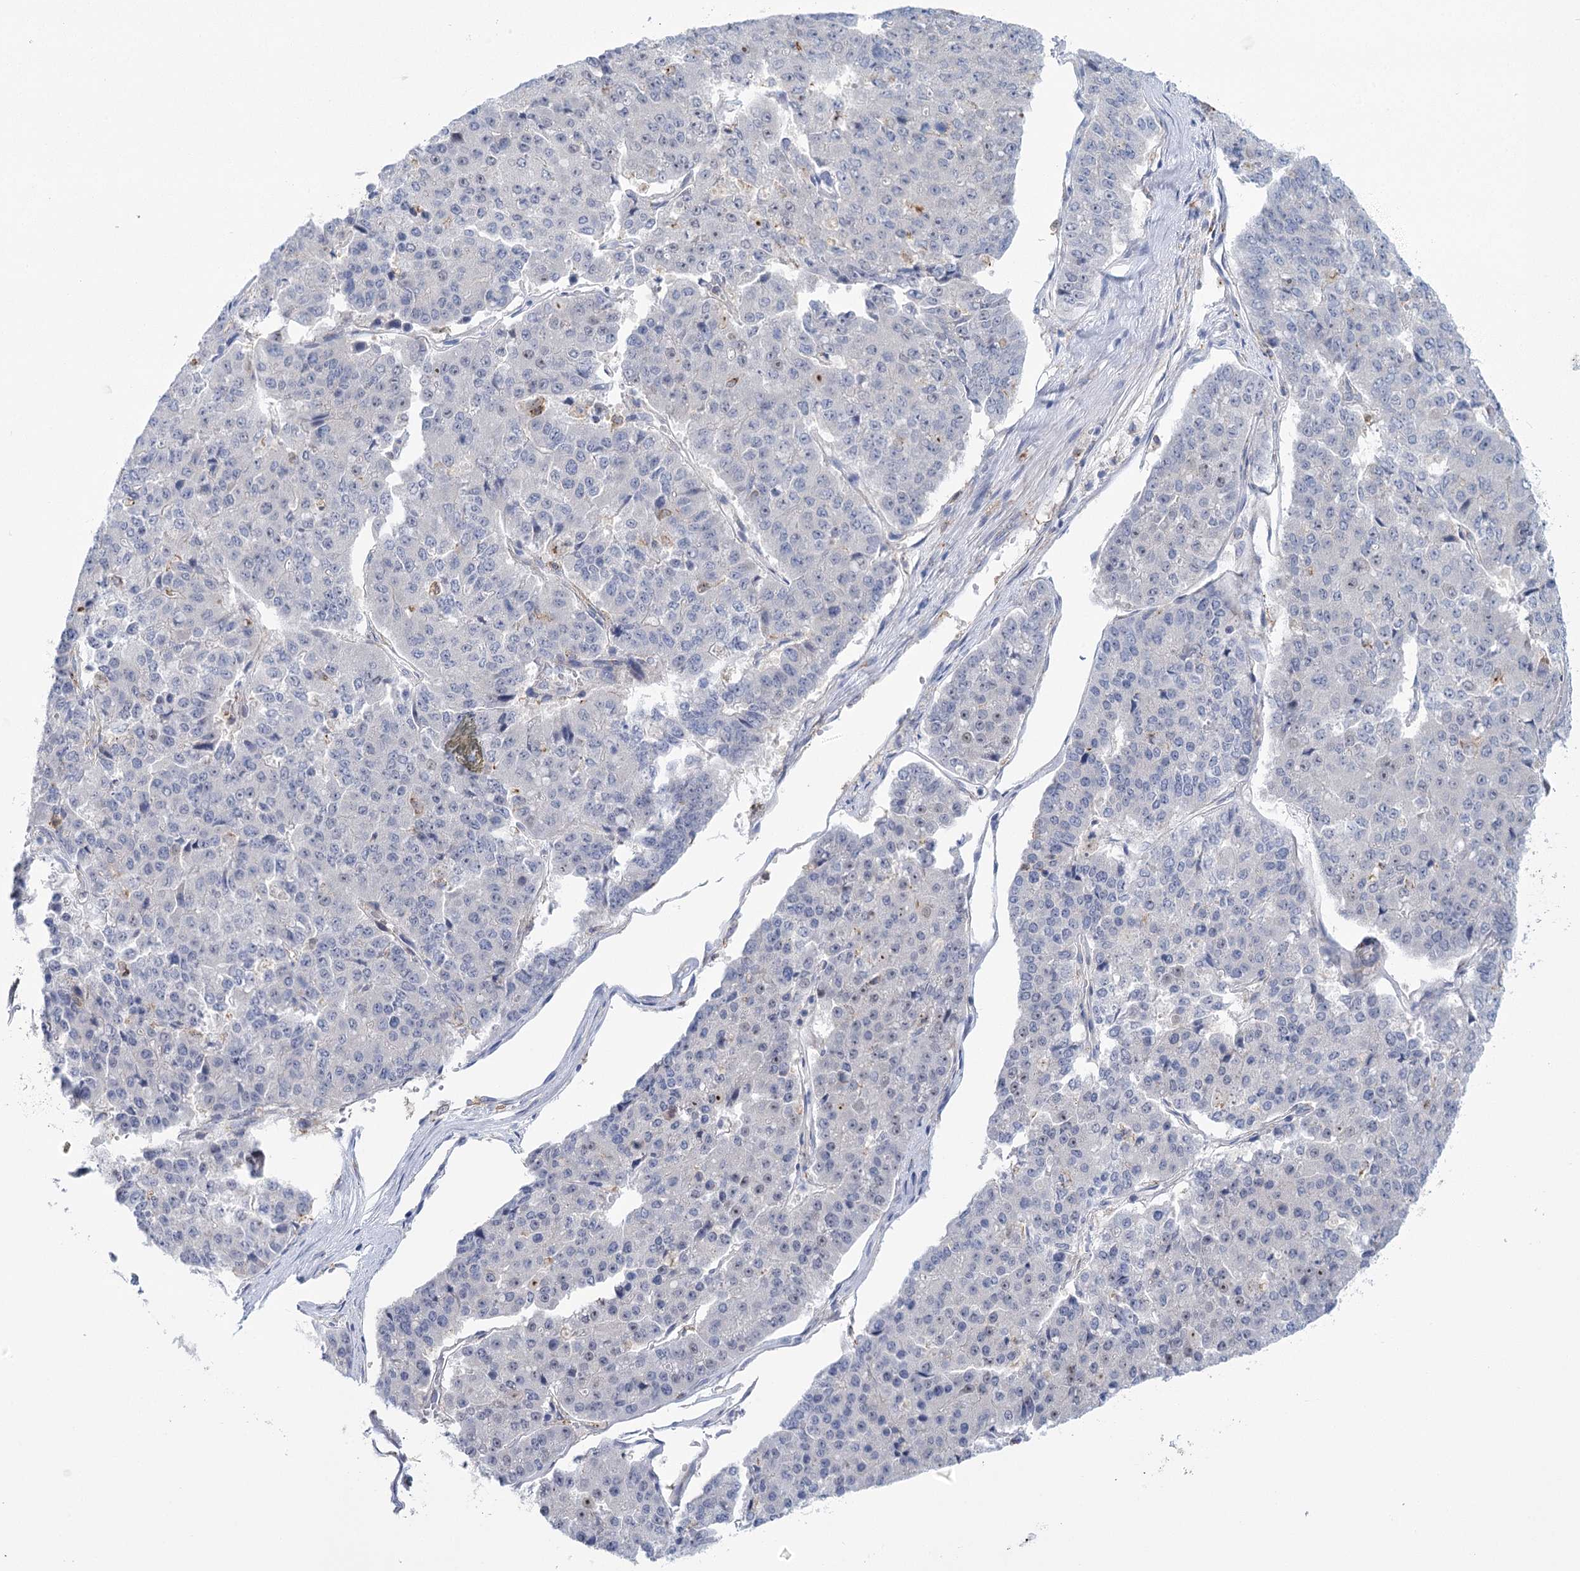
{"staining": {"intensity": "negative", "quantity": "none", "location": "none"}, "tissue": "pancreatic cancer", "cell_type": "Tumor cells", "image_type": "cancer", "snomed": [{"axis": "morphology", "description": "Adenocarcinoma, NOS"}, {"axis": "topography", "description": "Pancreas"}], "caption": "High magnification brightfield microscopy of pancreatic cancer (adenocarcinoma) stained with DAB (3,3'-diaminobenzidine) (brown) and counterstained with hematoxylin (blue): tumor cells show no significant staining.", "gene": "CCDC88A", "patient": {"sex": "male", "age": 50}}